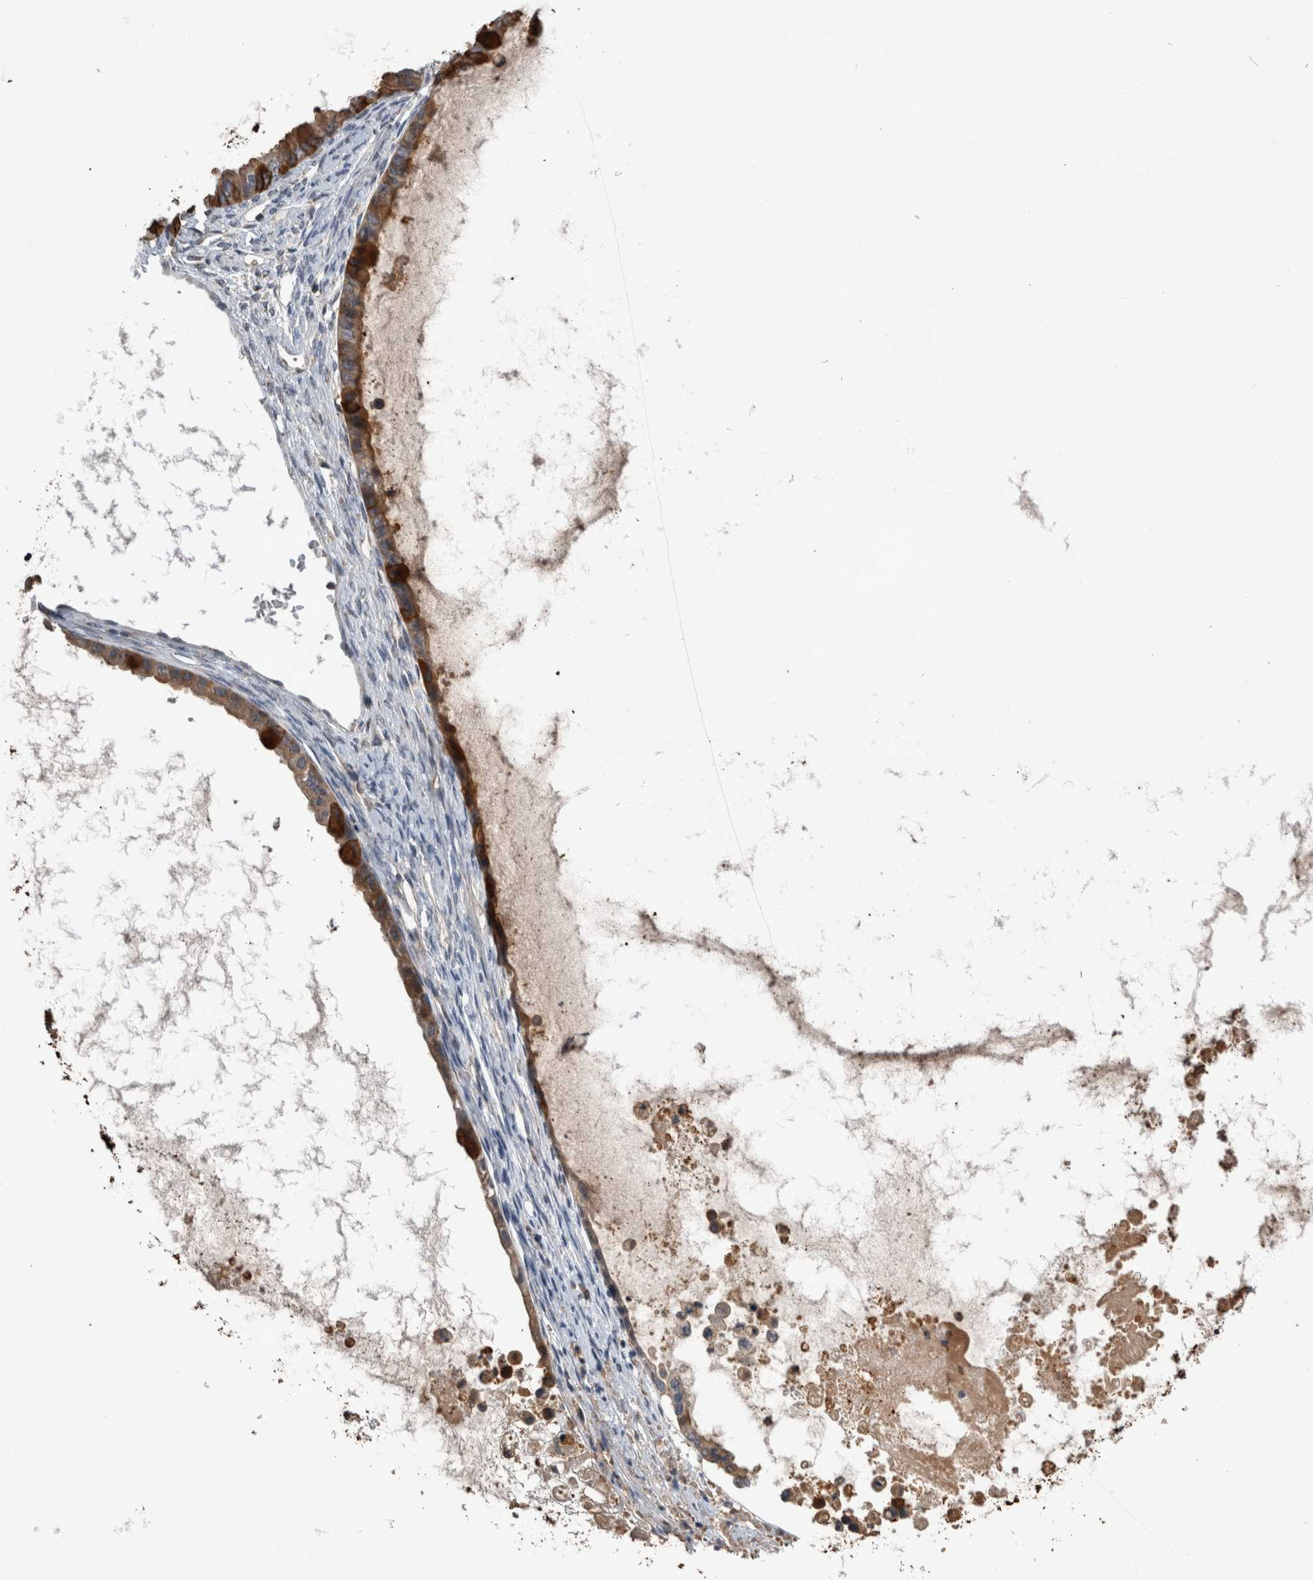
{"staining": {"intensity": "moderate", "quantity": "25%-75%", "location": "cytoplasmic/membranous"}, "tissue": "ovarian cancer", "cell_type": "Tumor cells", "image_type": "cancer", "snomed": [{"axis": "morphology", "description": "Cystadenocarcinoma, mucinous, NOS"}, {"axis": "topography", "description": "Ovary"}], "caption": "Protein staining displays moderate cytoplasmic/membranous staining in approximately 25%-75% of tumor cells in mucinous cystadenocarcinoma (ovarian). (DAB = brown stain, brightfield microscopy at high magnification).", "gene": "ANXA13", "patient": {"sex": "female", "age": 80}}